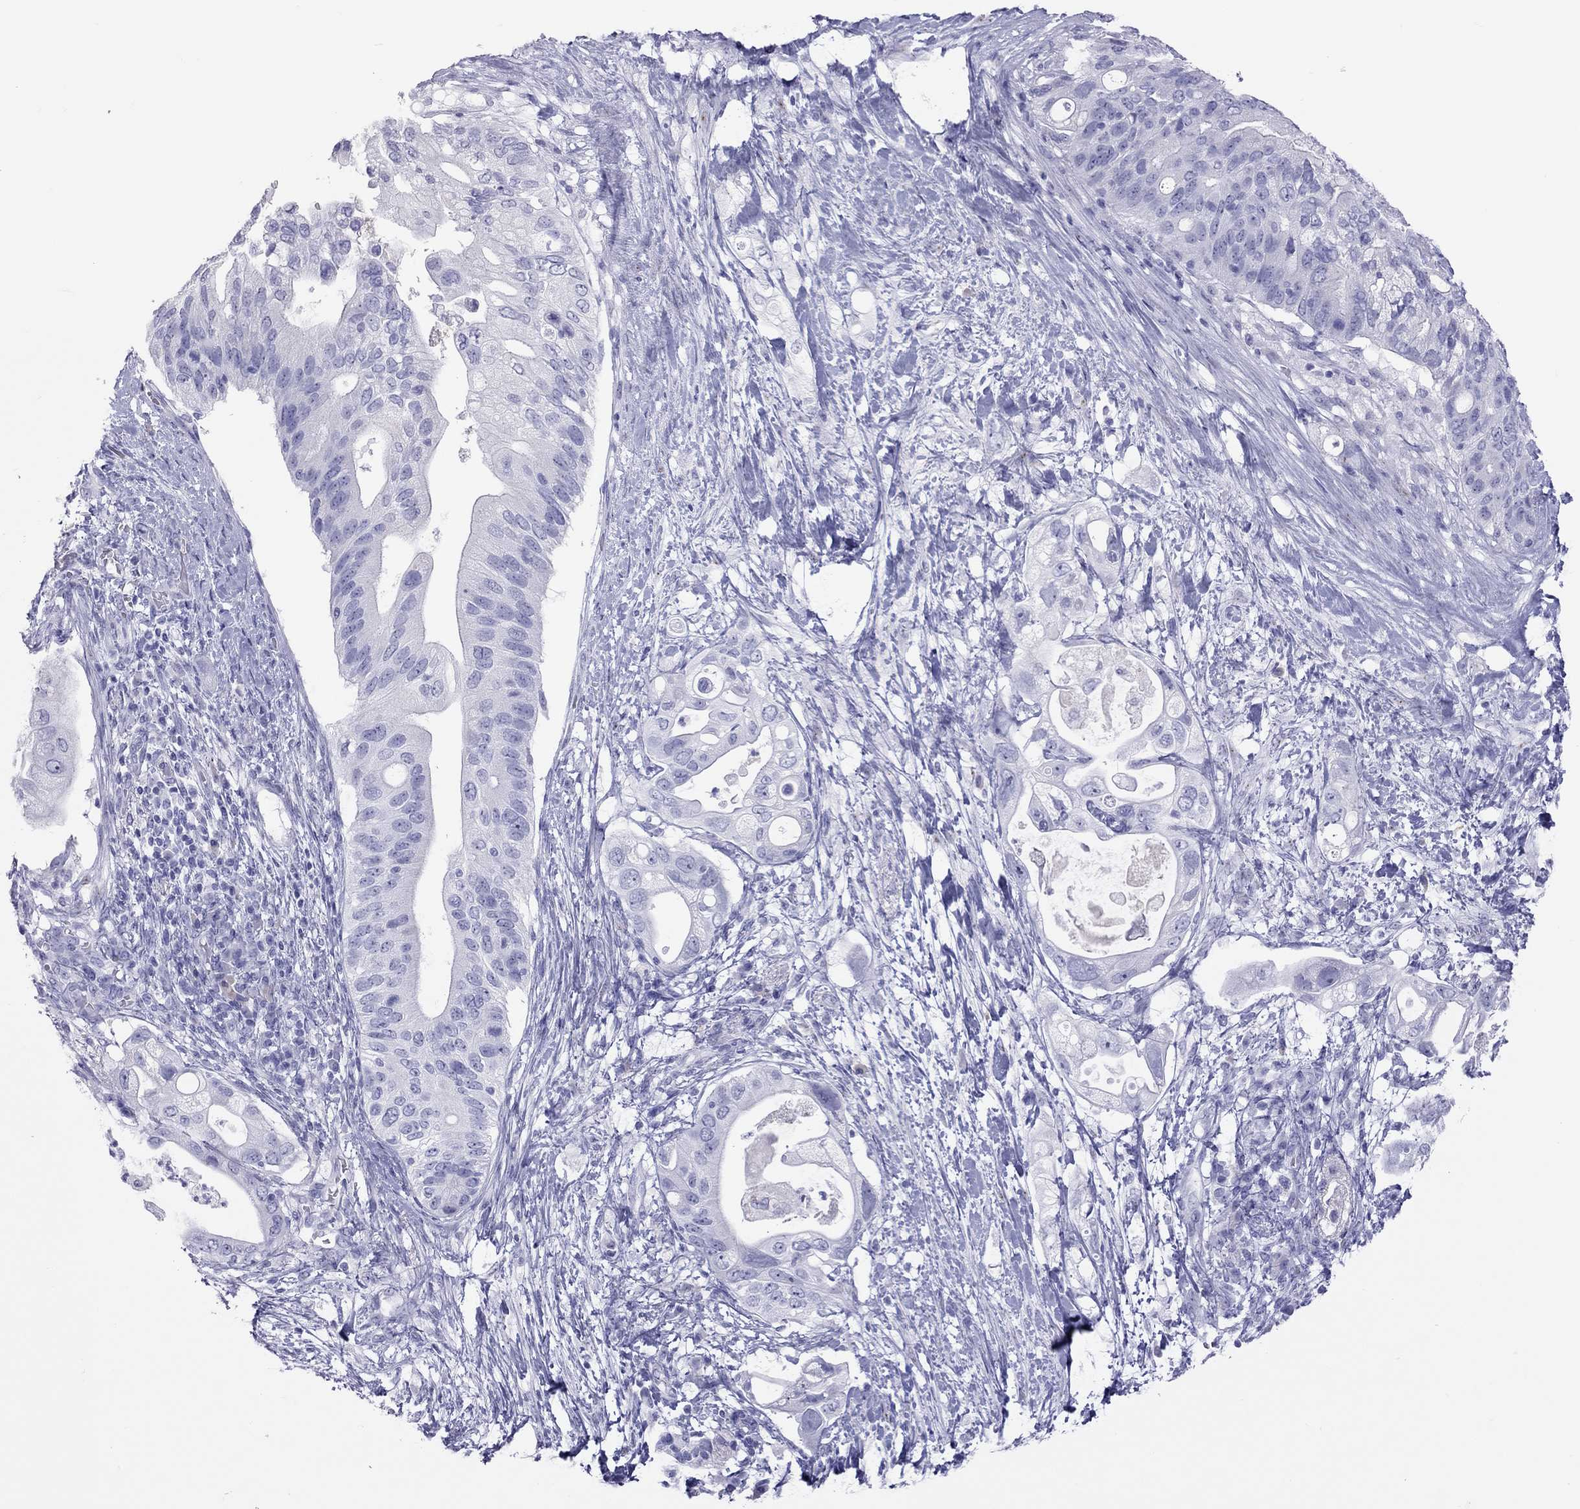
{"staining": {"intensity": "negative", "quantity": "none", "location": "none"}, "tissue": "pancreatic cancer", "cell_type": "Tumor cells", "image_type": "cancer", "snomed": [{"axis": "morphology", "description": "Adenocarcinoma, NOS"}, {"axis": "topography", "description": "Pancreas"}], "caption": "The immunohistochemistry micrograph has no significant staining in tumor cells of pancreatic cancer tissue.", "gene": "STAG3", "patient": {"sex": "female", "age": 72}}